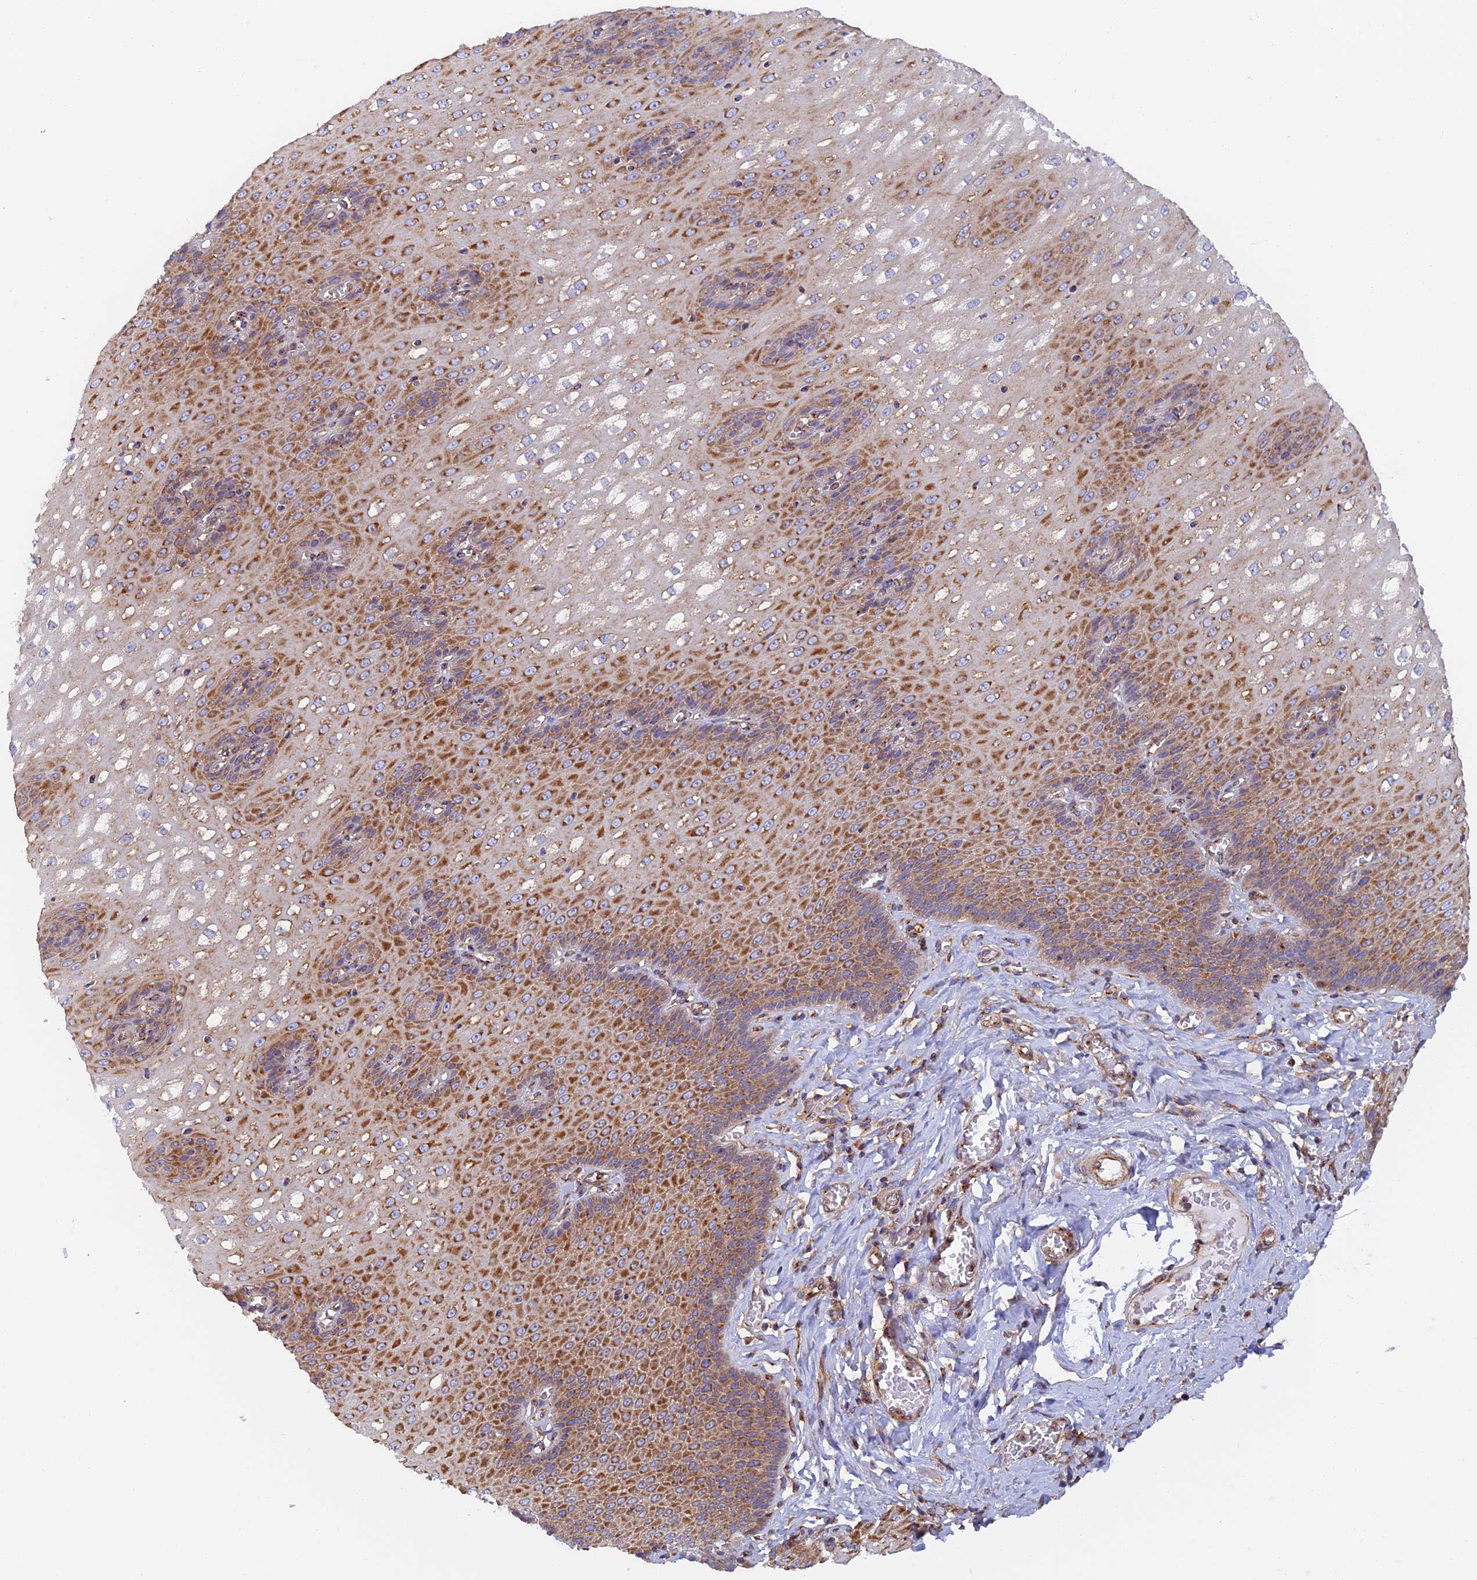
{"staining": {"intensity": "strong", "quantity": ">75%", "location": "cytoplasmic/membranous"}, "tissue": "esophagus", "cell_type": "Squamous epithelial cells", "image_type": "normal", "snomed": [{"axis": "morphology", "description": "Normal tissue, NOS"}, {"axis": "topography", "description": "Esophagus"}], "caption": "This micrograph reveals immunohistochemistry (IHC) staining of benign human esophagus, with high strong cytoplasmic/membranous expression in approximately >75% of squamous epithelial cells.", "gene": "DCTN2", "patient": {"sex": "male", "age": 60}}